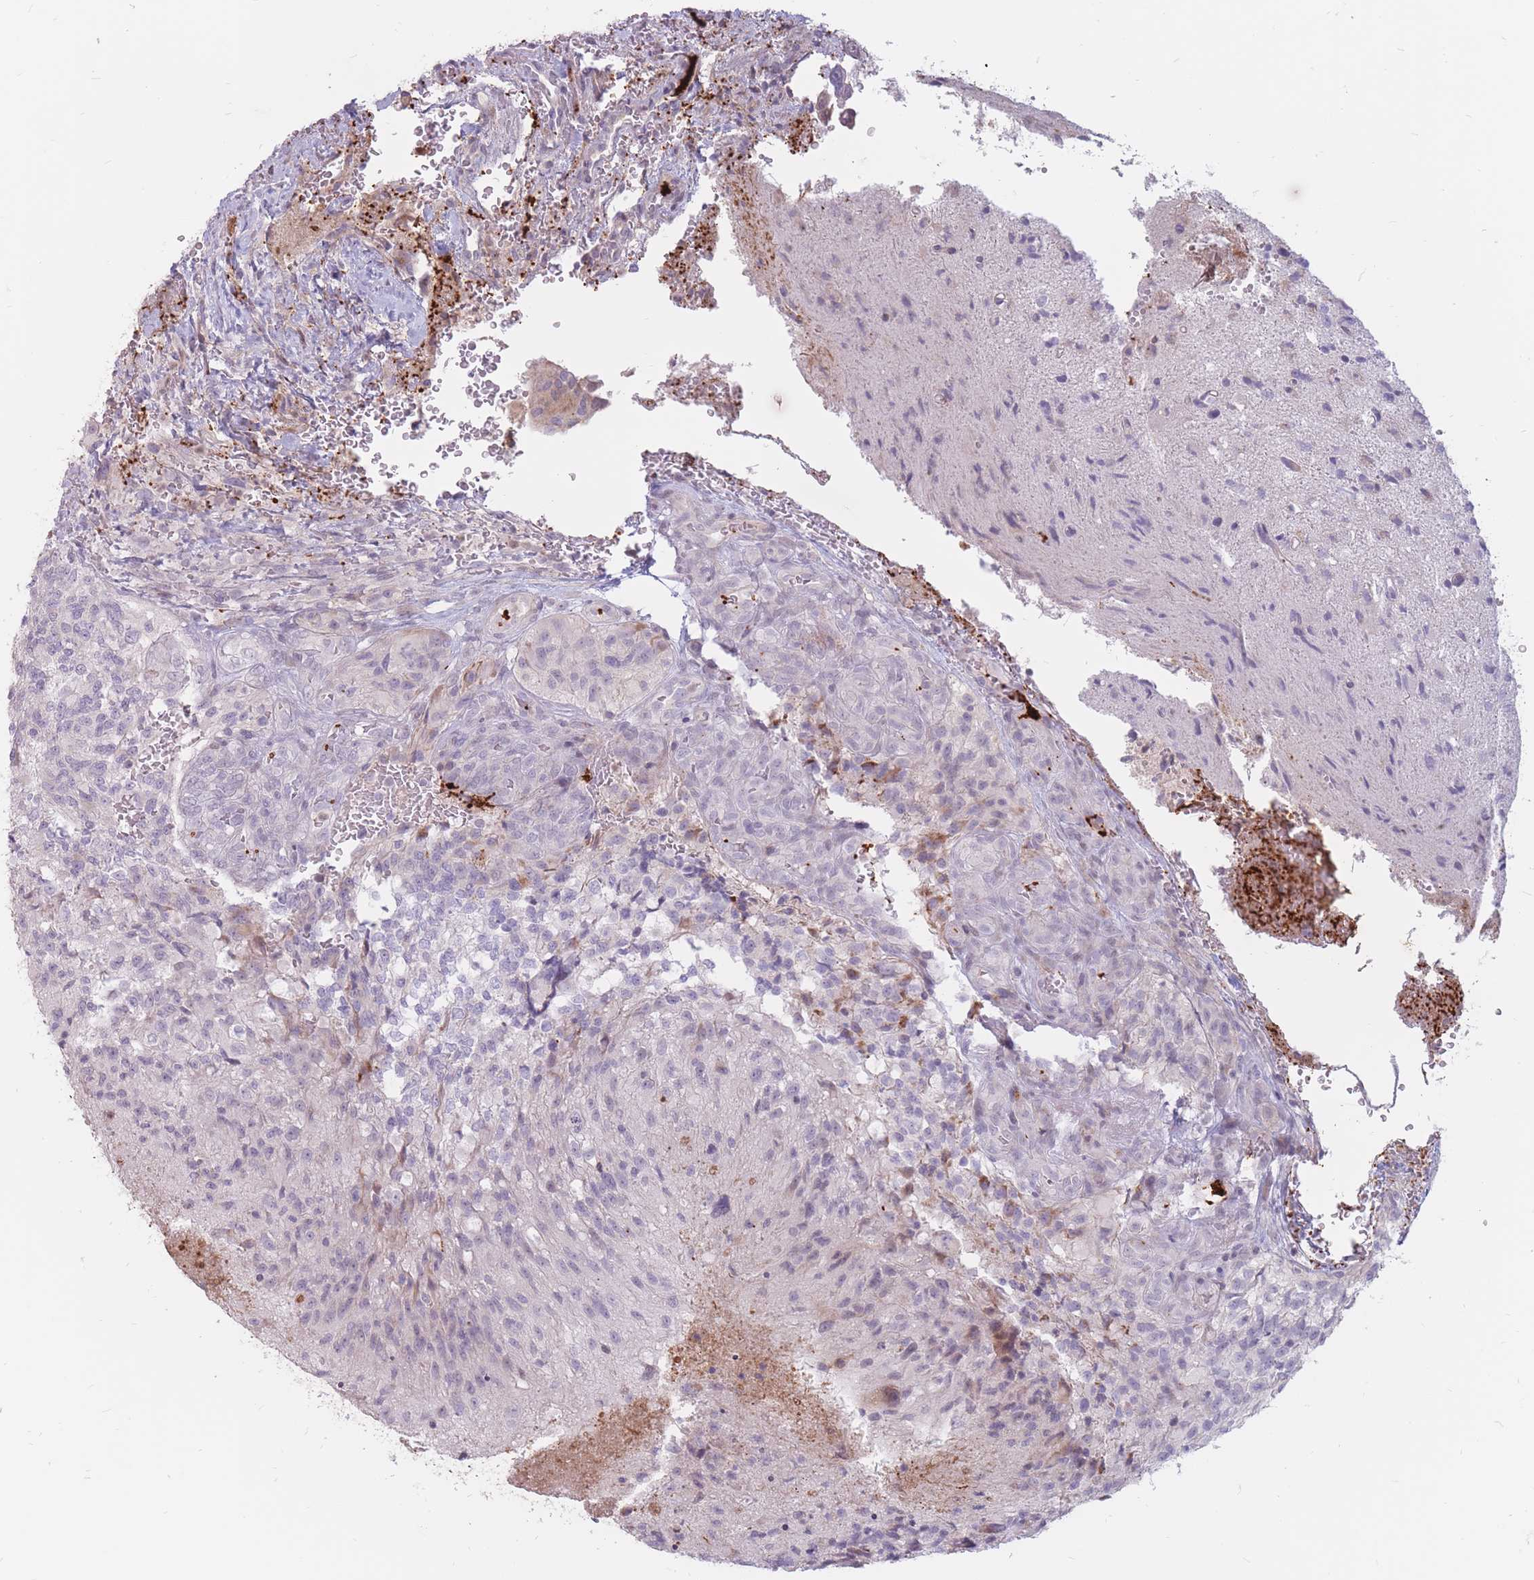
{"staining": {"intensity": "negative", "quantity": "none", "location": "none"}, "tissue": "glioma", "cell_type": "Tumor cells", "image_type": "cancer", "snomed": [{"axis": "morphology", "description": "Normal tissue, NOS"}, {"axis": "morphology", "description": "Glioma, malignant, High grade"}, {"axis": "topography", "description": "Cerebral cortex"}], "caption": "This micrograph is of malignant high-grade glioma stained with immunohistochemistry to label a protein in brown with the nuclei are counter-stained blue. There is no staining in tumor cells. Brightfield microscopy of immunohistochemistry (IHC) stained with DAB (brown) and hematoxylin (blue), captured at high magnification.", "gene": "PTGDR", "patient": {"sex": "male", "age": 56}}